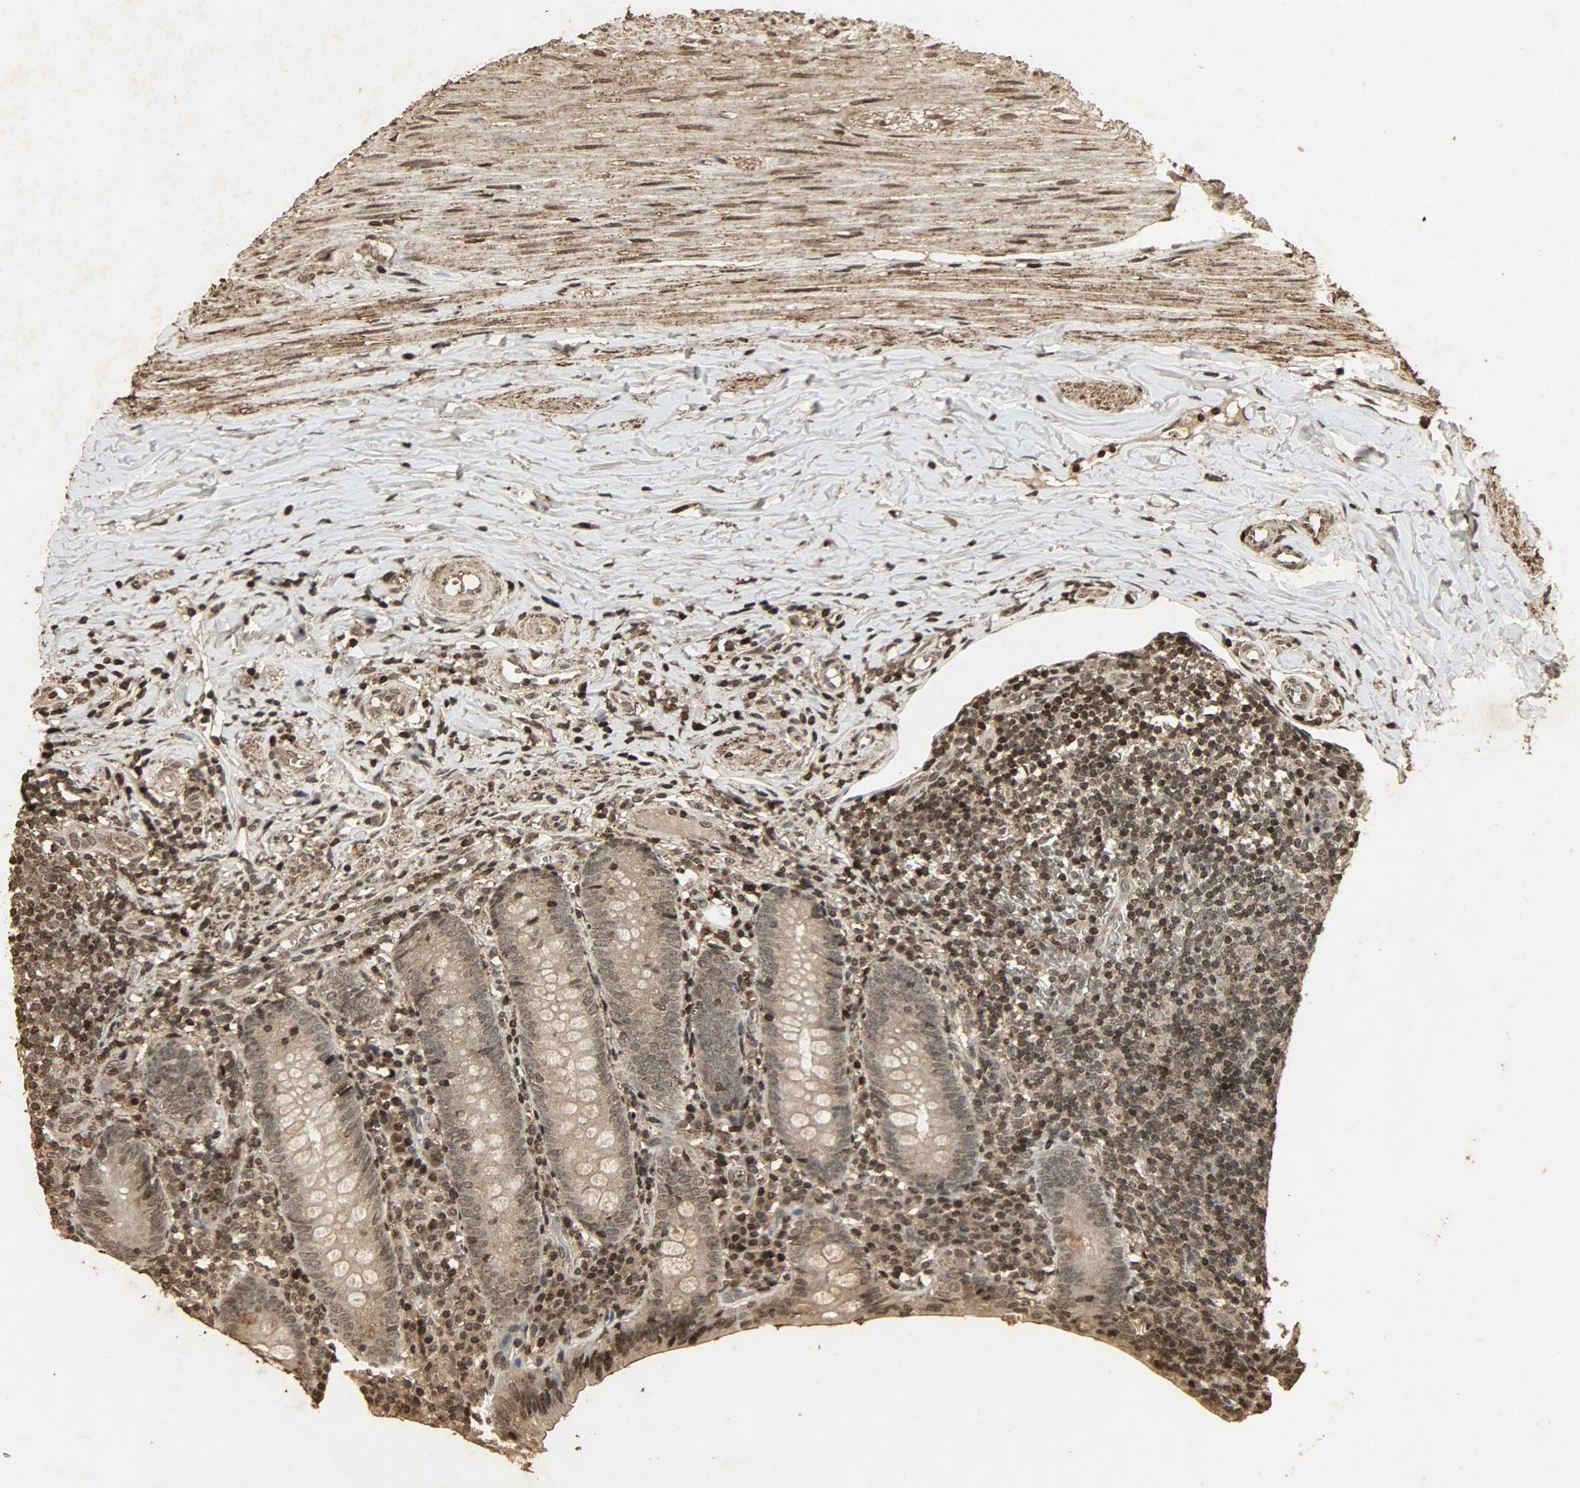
{"staining": {"intensity": "strong", "quantity": ">75%", "location": "cytoplasmic/membranous,nuclear"}, "tissue": "appendix", "cell_type": "Glandular cells", "image_type": "normal", "snomed": [{"axis": "morphology", "description": "Normal tissue, NOS"}, {"axis": "topography", "description": "Appendix"}], "caption": "Immunohistochemistry (DAB (3,3'-diaminobenzidine)) staining of unremarkable human appendix displays strong cytoplasmic/membranous,nuclear protein positivity in approximately >75% of glandular cells. Using DAB (brown) and hematoxylin (blue) stains, captured at high magnification using brightfield microscopy.", "gene": "PPP3R1", "patient": {"sex": "female", "age": 10}}